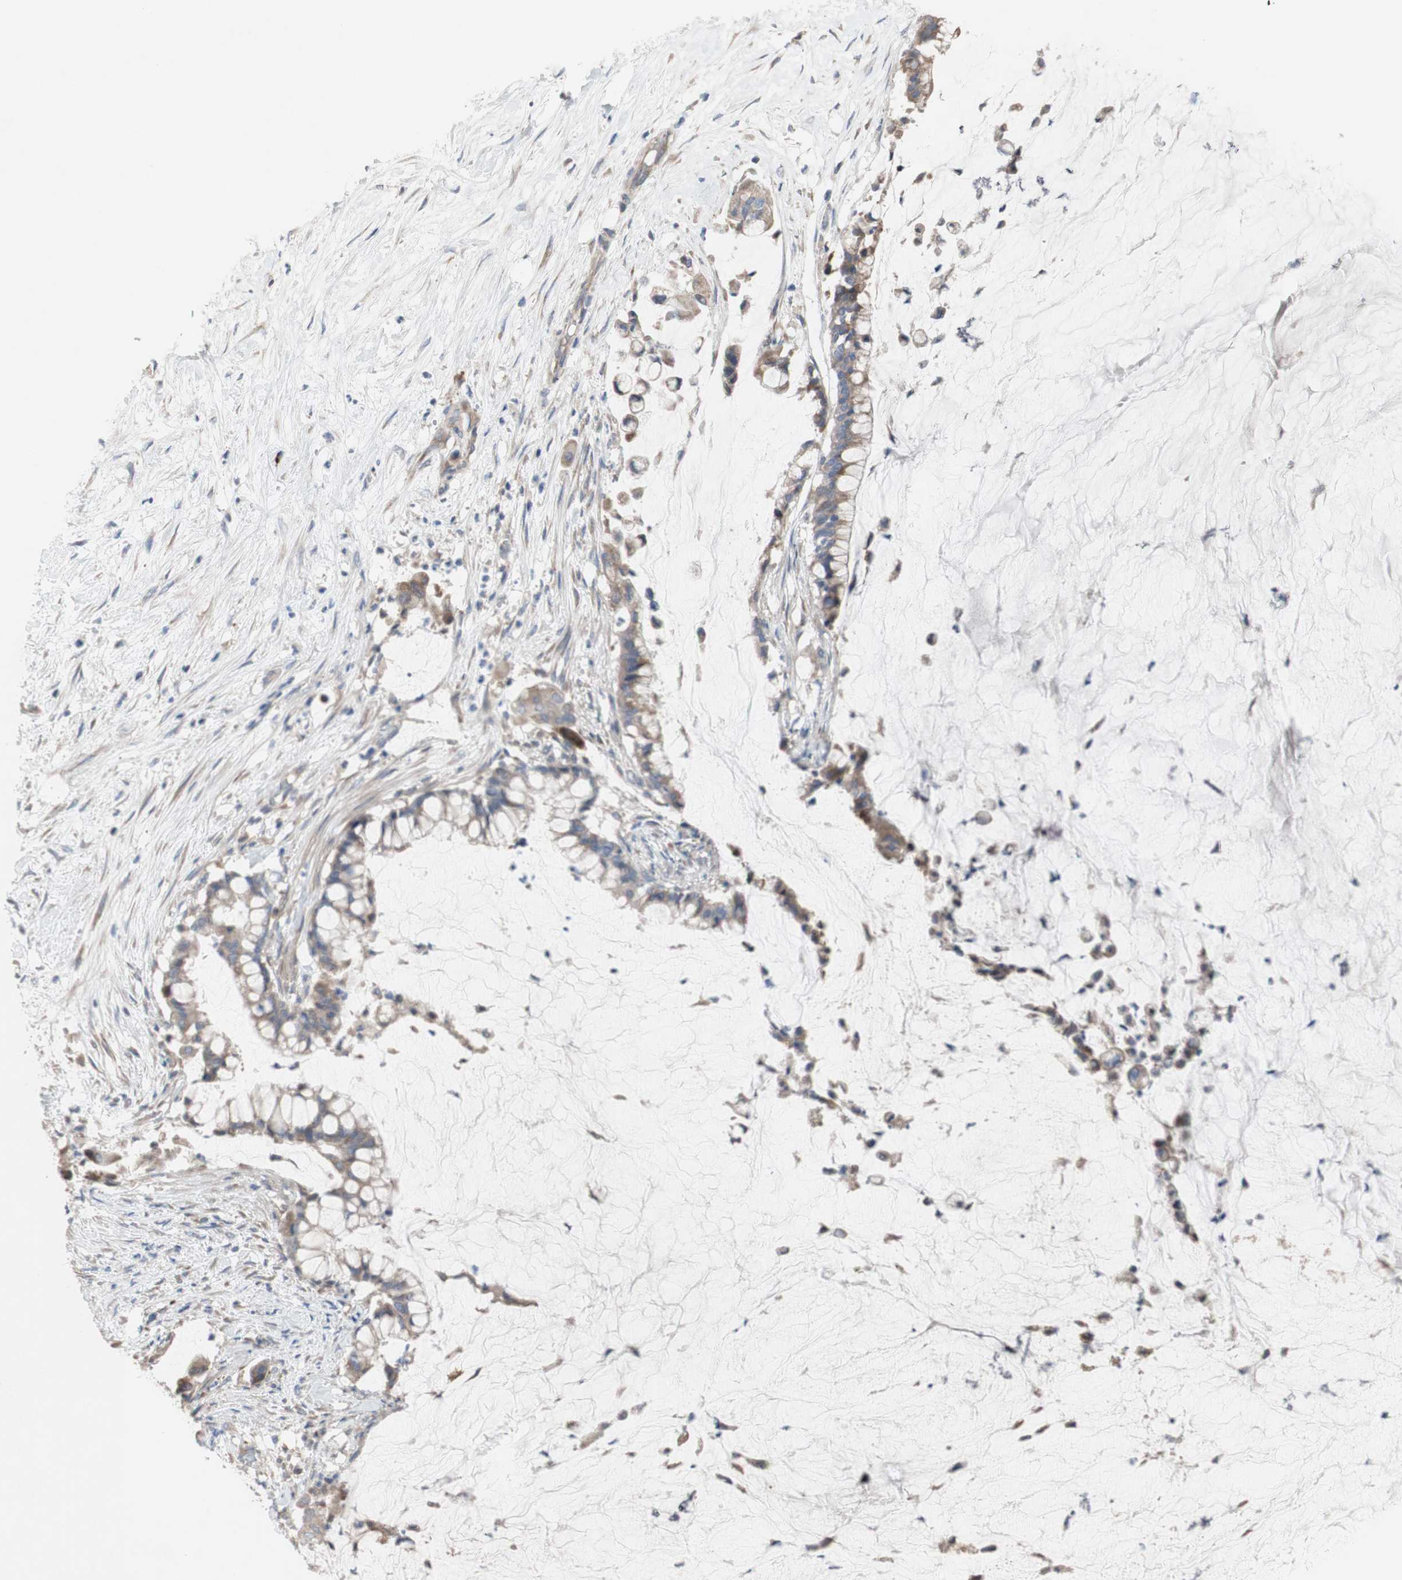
{"staining": {"intensity": "moderate", "quantity": ">75%", "location": "cytoplasmic/membranous"}, "tissue": "pancreatic cancer", "cell_type": "Tumor cells", "image_type": "cancer", "snomed": [{"axis": "morphology", "description": "Adenocarcinoma, NOS"}, {"axis": "topography", "description": "Pancreas"}], "caption": "The photomicrograph displays a brown stain indicating the presence of a protein in the cytoplasmic/membranous of tumor cells in adenocarcinoma (pancreatic).", "gene": "TTC14", "patient": {"sex": "male", "age": 41}}